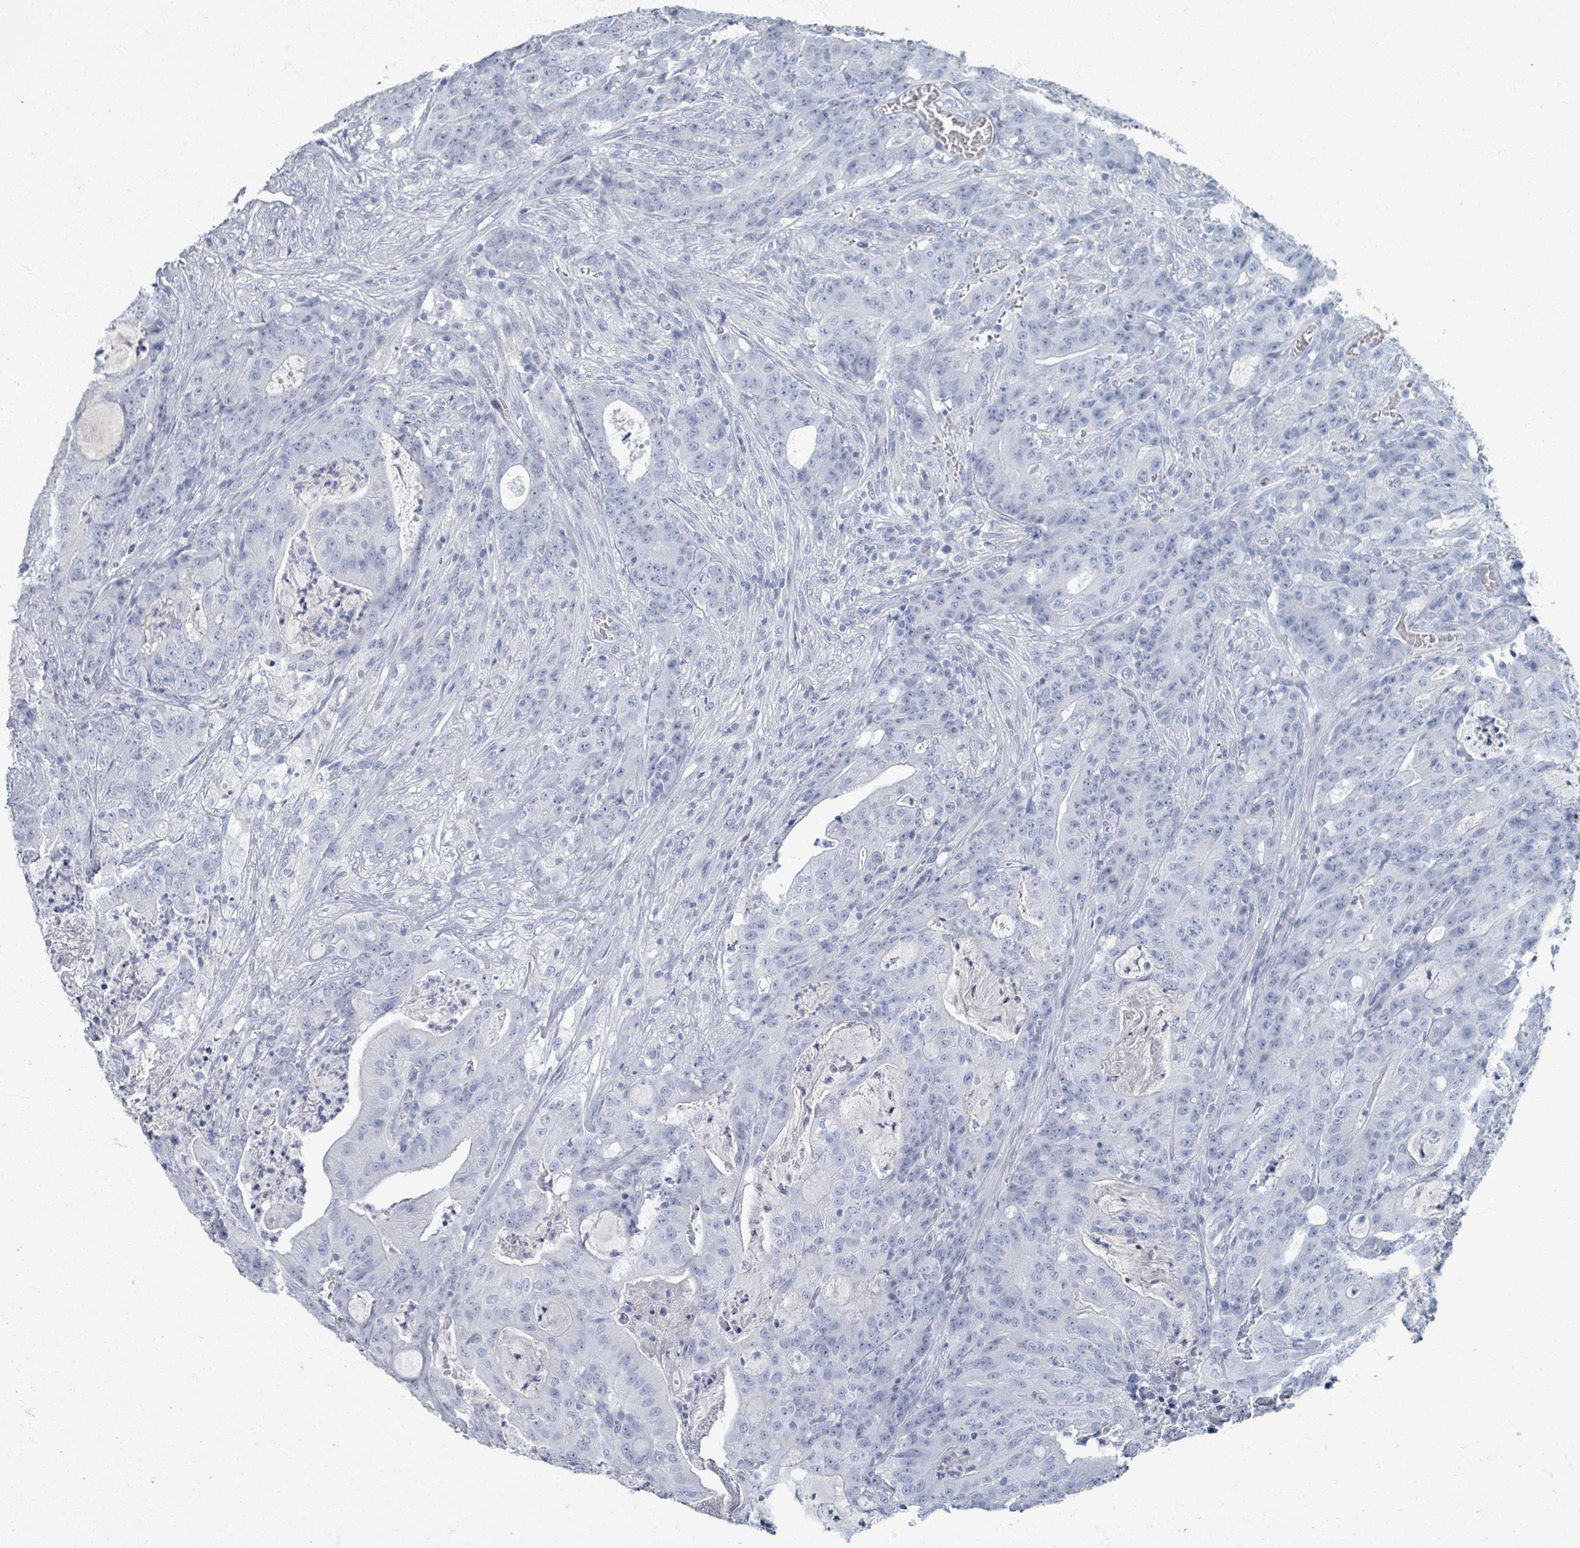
{"staining": {"intensity": "negative", "quantity": "none", "location": "none"}, "tissue": "colorectal cancer", "cell_type": "Tumor cells", "image_type": "cancer", "snomed": [{"axis": "morphology", "description": "Adenocarcinoma, NOS"}, {"axis": "topography", "description": "Colon"}], "caption": "An IHC photomicrograph of colorectal cancer is shown. There is no staining in tumor cells of colorectal cancer. Brightfield microscopy of immunohistochemistry stained with DAB (3,3'-diaminobenzidine) (brown) and hematoxylin (blue), captured at high magnification.", "gene": "TAS2R1", "patient": {"sex": "male", "age": 83}}